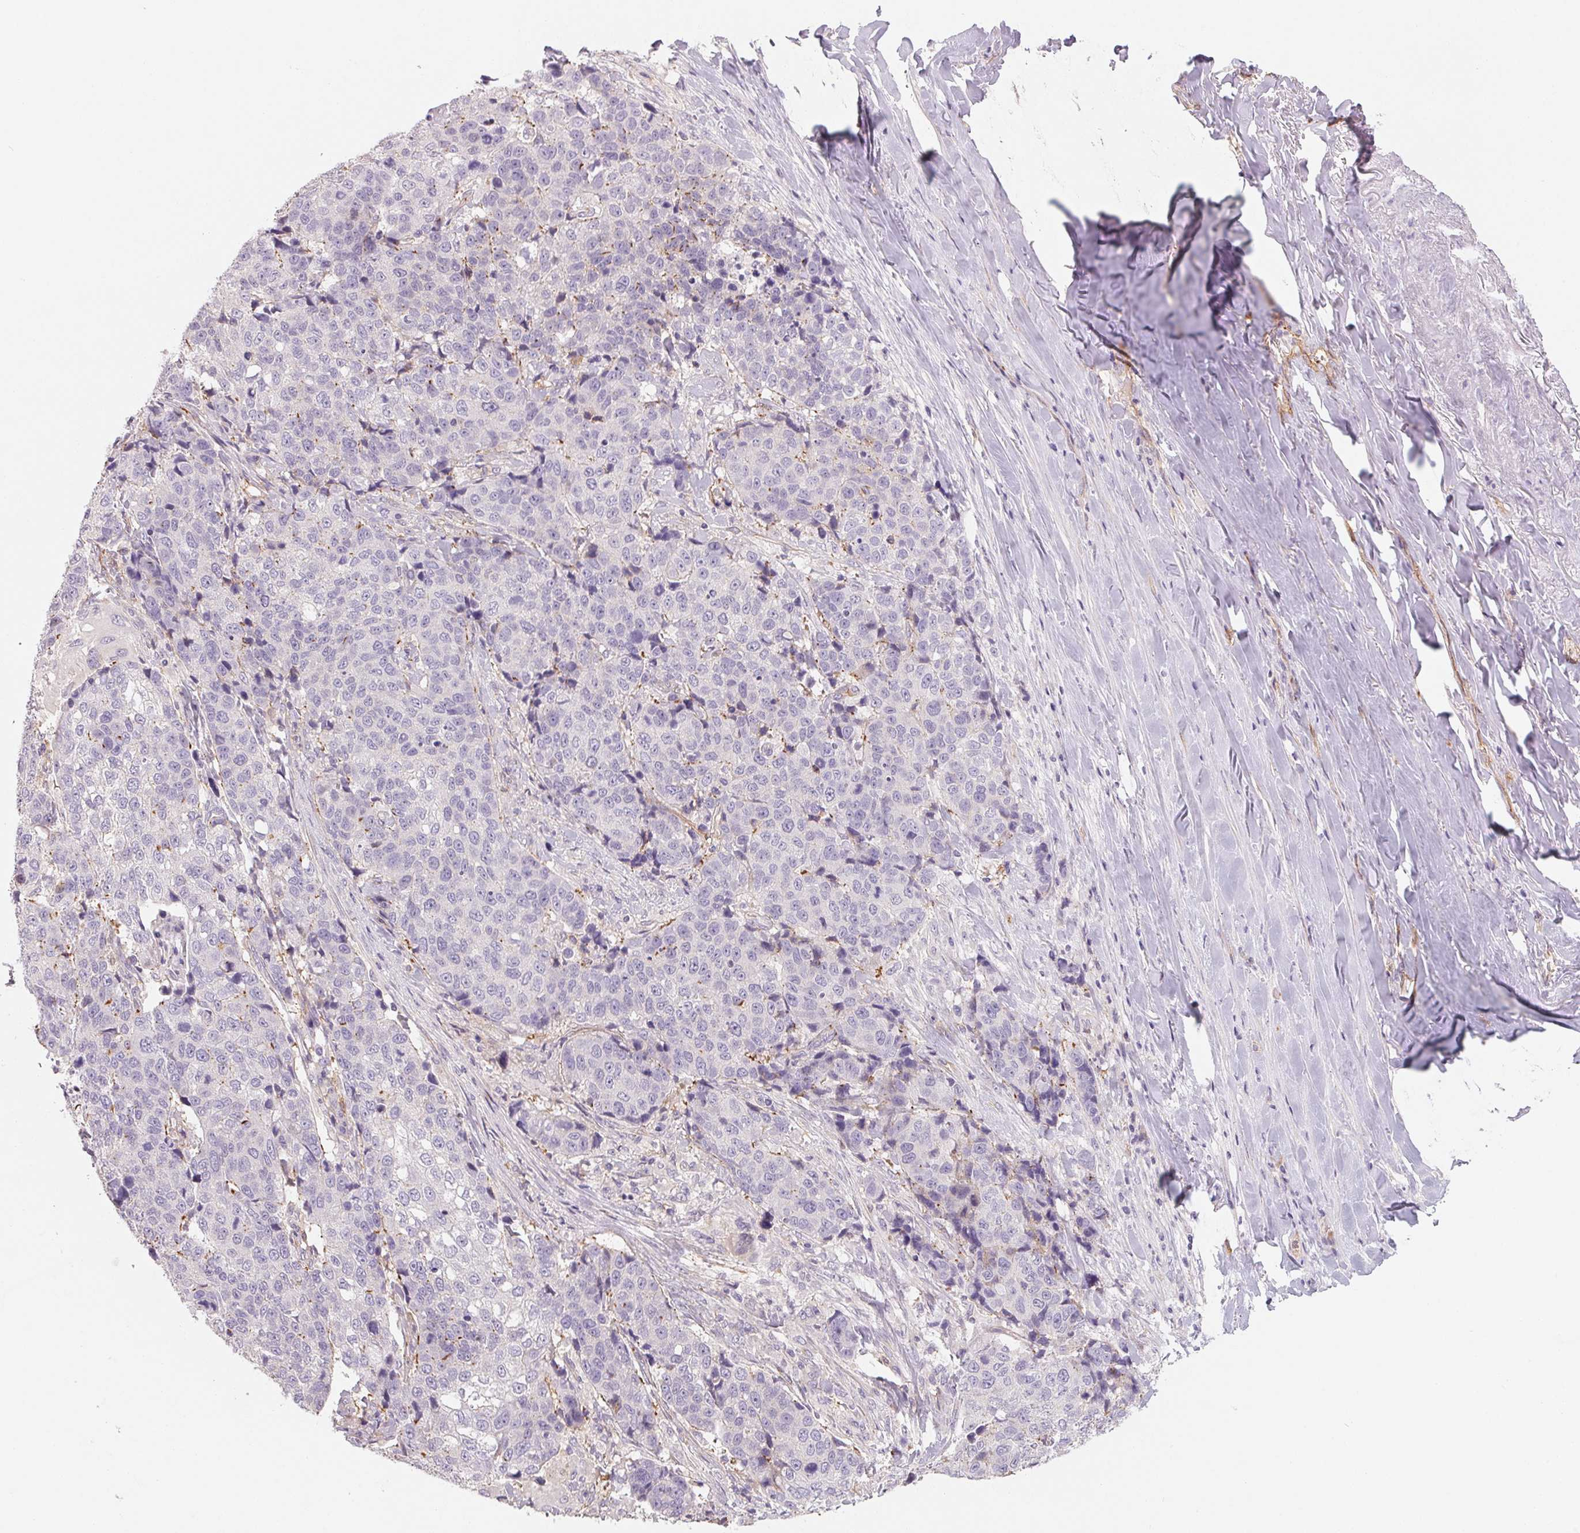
{"staining": {"intensity": "negative", "quantity": "none", "location": "none"}, "tissue": "lung cancer", "cell_type": "Tumor cells", "image_type": "cancer", "snomed": [{"axis": "morphology", "description": "Squamous cell carcinoma, NOS"}, {"axis": "topography", "description": "Lymph node"}, {"axis": "topography", "description": "Lung"}], "caption": "Immunohistochemistry image of neoplastic tissue: lung squamous cell carcinoma stained with DAB (3,3'-diaminobenzidine) demonstrates no significant protein positivity in tumor cells.", "gene": "ANKRD13B", "patient": {"sex": "male", "age": 61}}